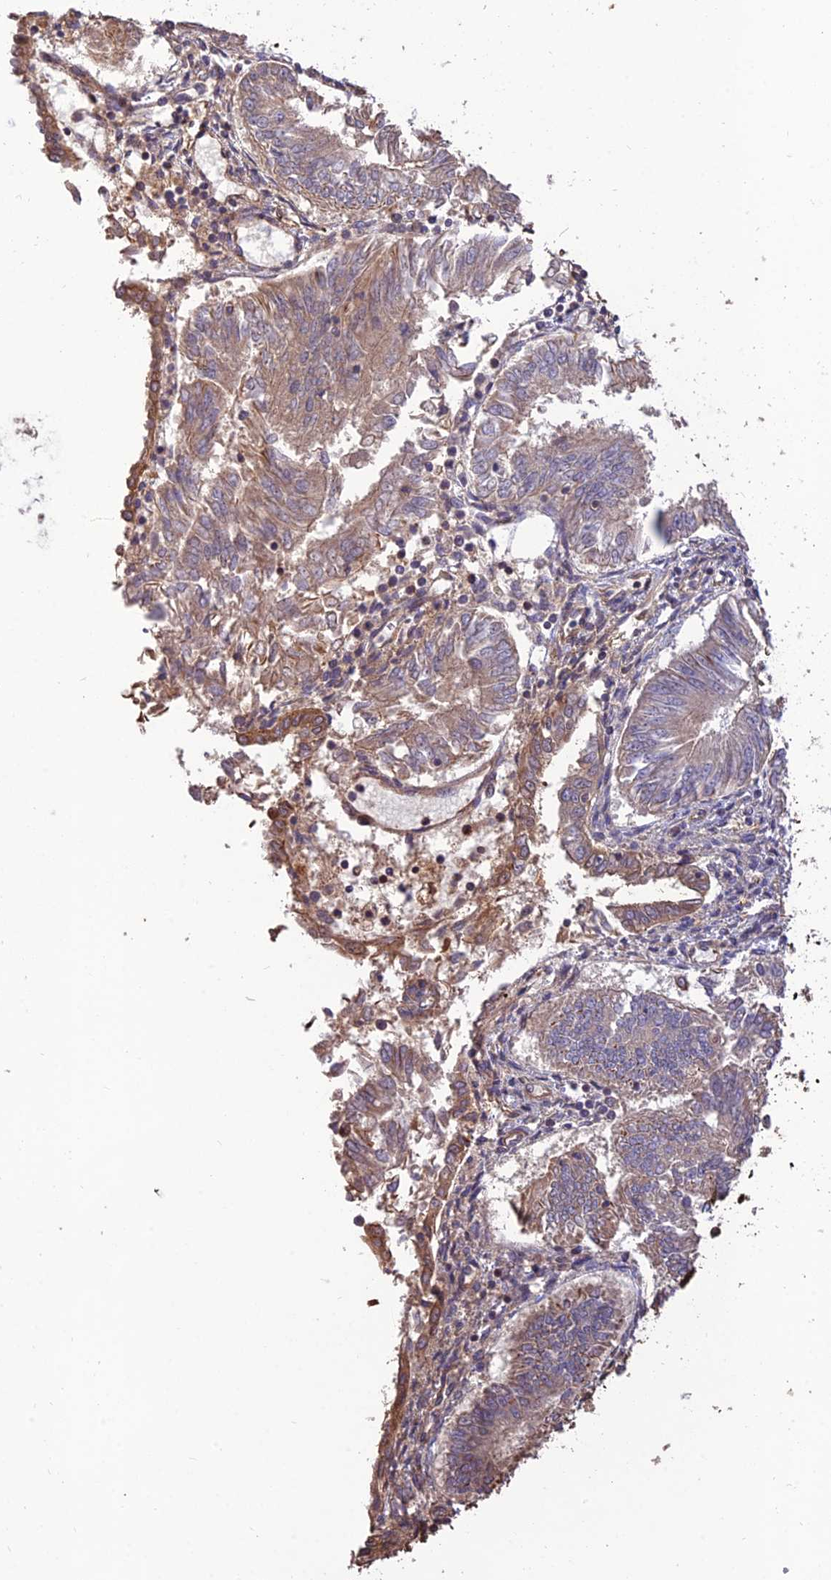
{"staining": {"intensity": "weak", "quantity": "25%-75%", "location": "cytoplasmic/membranous"}, "tissue": "endometrial cancer", "cell_type": "Tumor cells", "image_type": "cancer", "snomed": [{"axis": "morphology", "description": "Adenocarcinoma, NOS"}, {"axis": "topography", "description": "Endometrium"}], "caption": "Immunohistochemical staining of endometrial cancer (adenocarcinoma) reveals weak cytoplasmic/membranous protein staining in approximately 25%-75% of tumor cells. Using DAB (3,3'-diaminobenzidine) (brown) and hematoxylin (blue) stains, captured at high magnification using brightfield microscopy.", "gene": "CREBL2", "patient": {"sex": "female", "age": 58}}